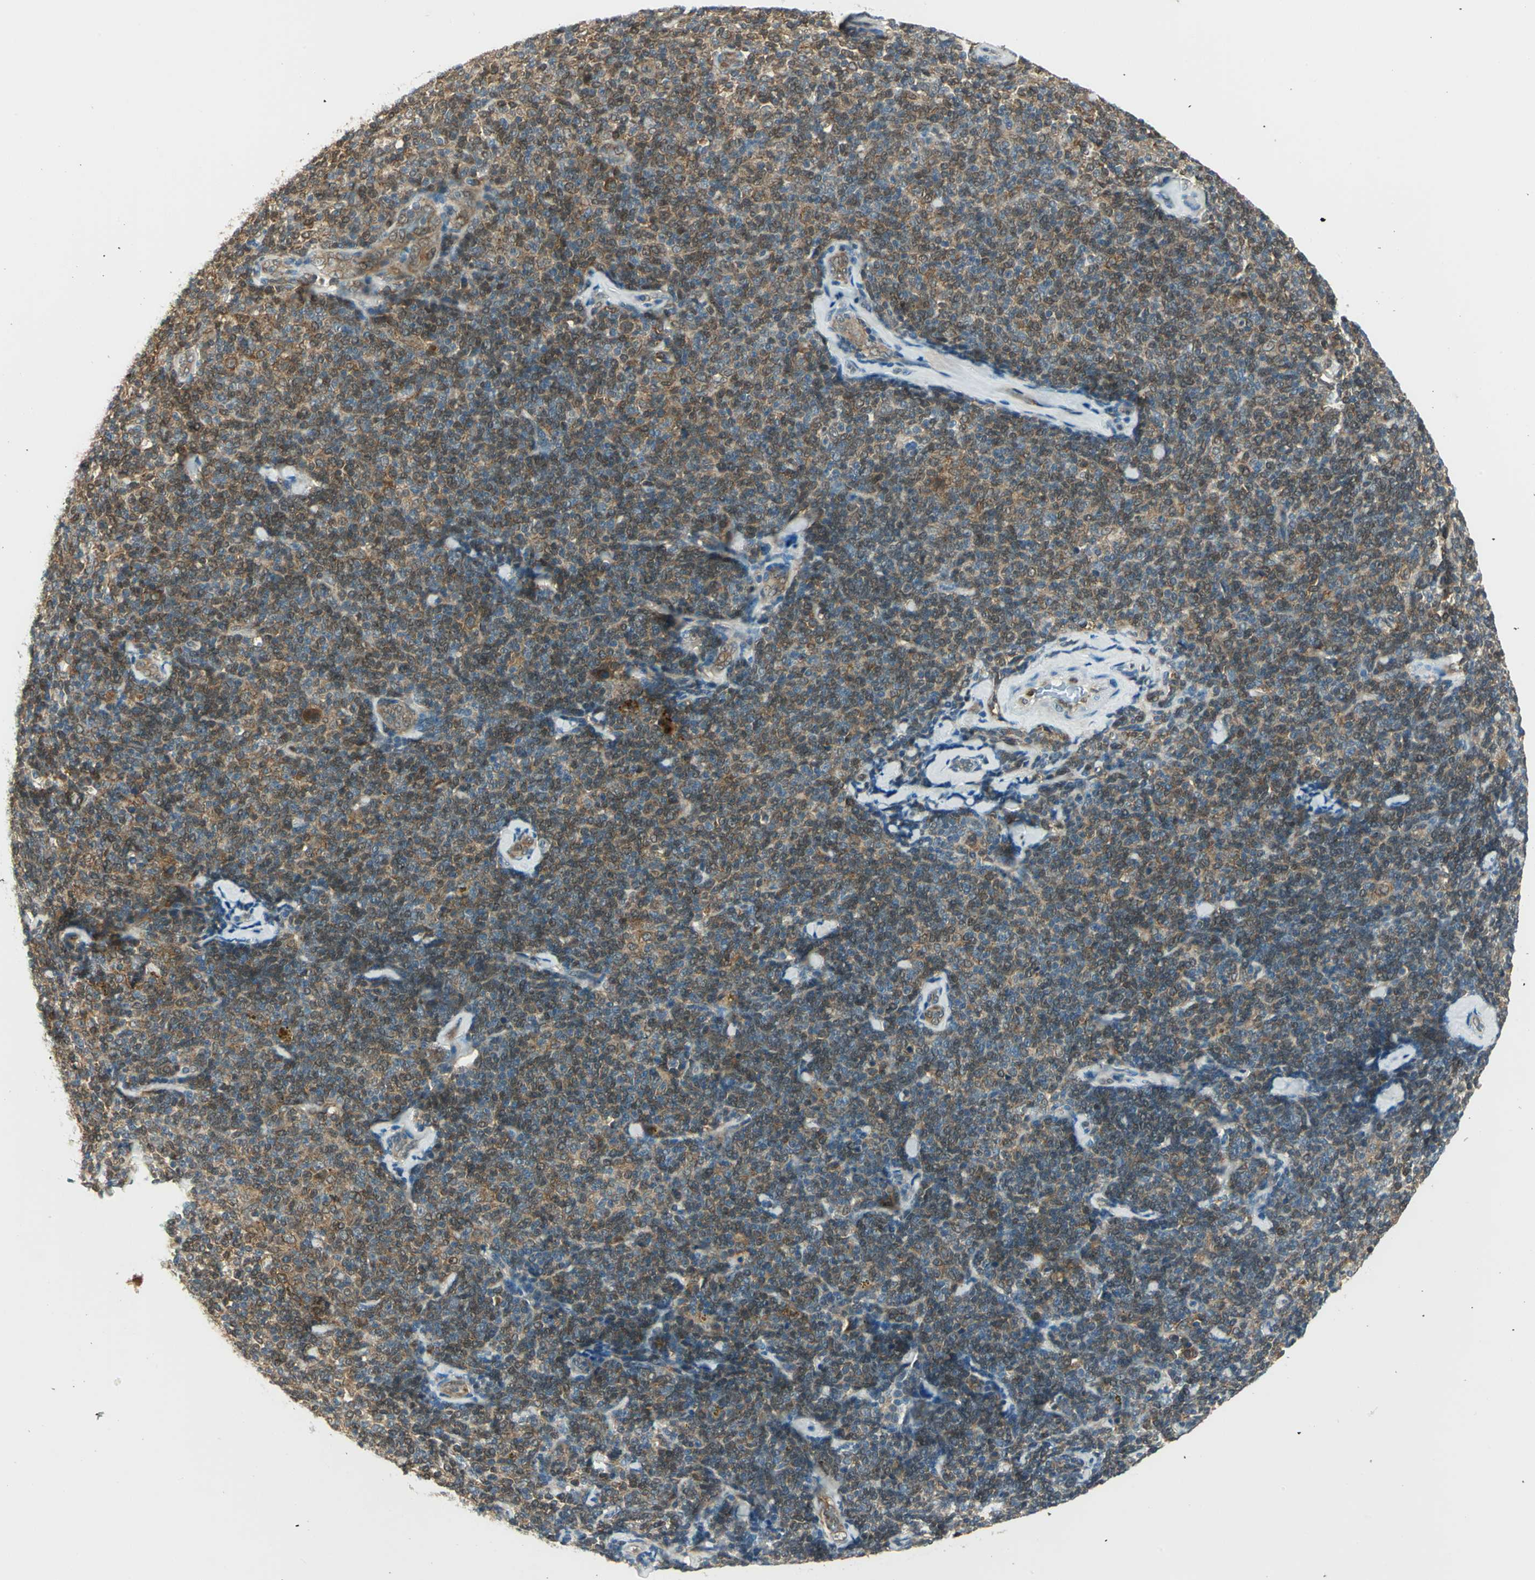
{"staining": {"intensity": "moderate", "quantity": ">75%", "location": "cytoplasmic/membranous,nuclear"}, "tissue": "lymphoma", "cell_type": "Tumor cells", "image_type": "cancer", "snomed": [{"axis": "morphology", "description": "Malignant lymphoma, non-Hodgkin's type, Low grade"}, {"axis": "topography", "description": "Lymph node"}], "caption": "The photomicrograph reveals immunohistochemical staining of lymphoma. There is moderate cytoplasmic/membranous and nuclear expression is present in approximately >75% of tumor cells.", "gene": "FYN", "patient": {"sex": "female", "age": 56}}